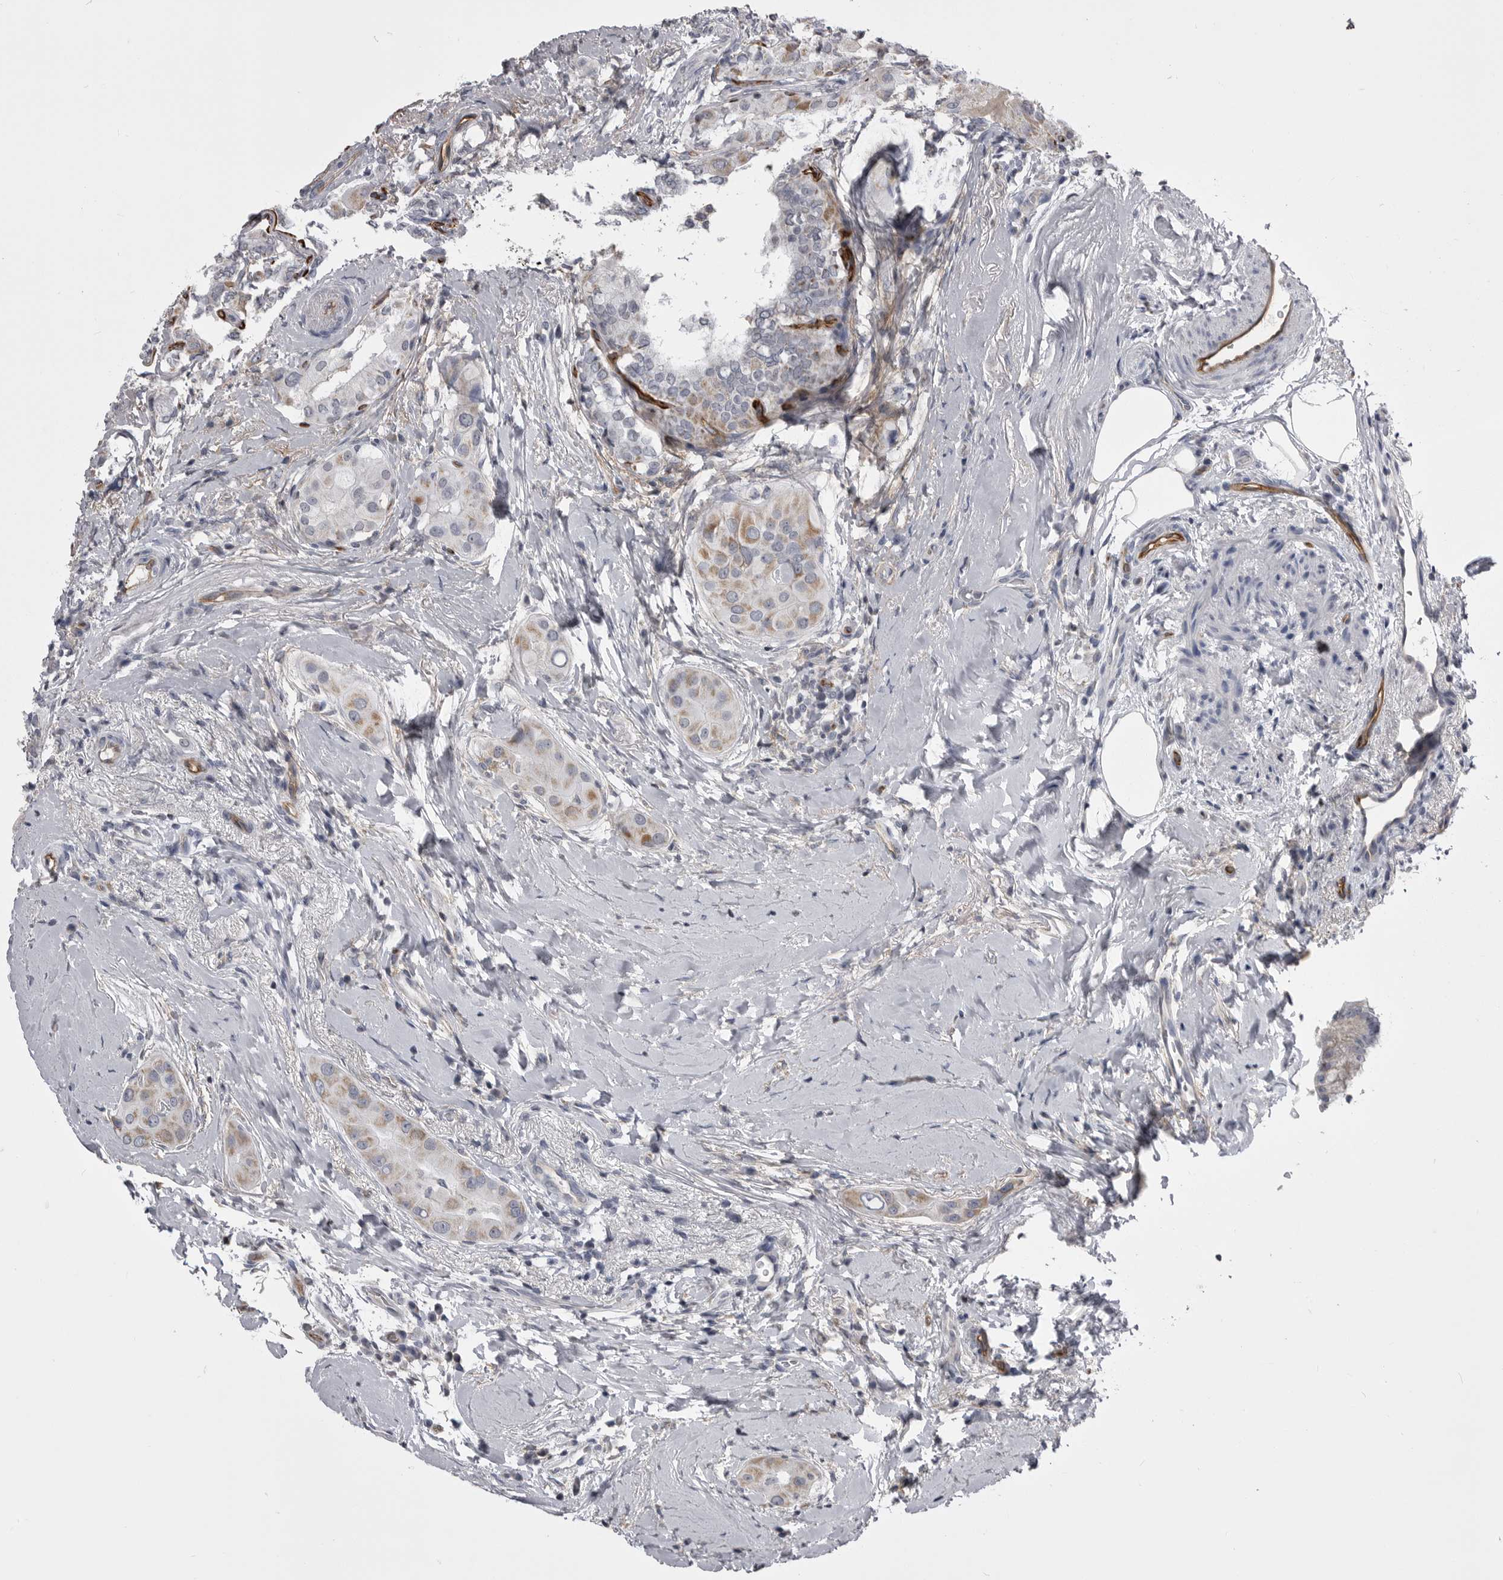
{"staining": {"intensity": "moderate", "quantity": ">75%", "location": "cytoplasmic/membranous"}, "tissue": "thyroid cancer", "cell_type": "Tumor cells", "image_type": "cancer", "snomed": [{"axis": "morphology", "description": "Papillary adenocarcinoma, NOS"}, {"axis": "topography", "description": "Thyroid gland"}], "caption": "An image showing moderate cytoplasmic/membranous staining in about >75% of tumor cells in papillary adenocarcinoma (thyroid), as visualized by brown immunohistochemical staining.", "gene": "OPLAH", "patient": {"sex": "male", "age": 33}}